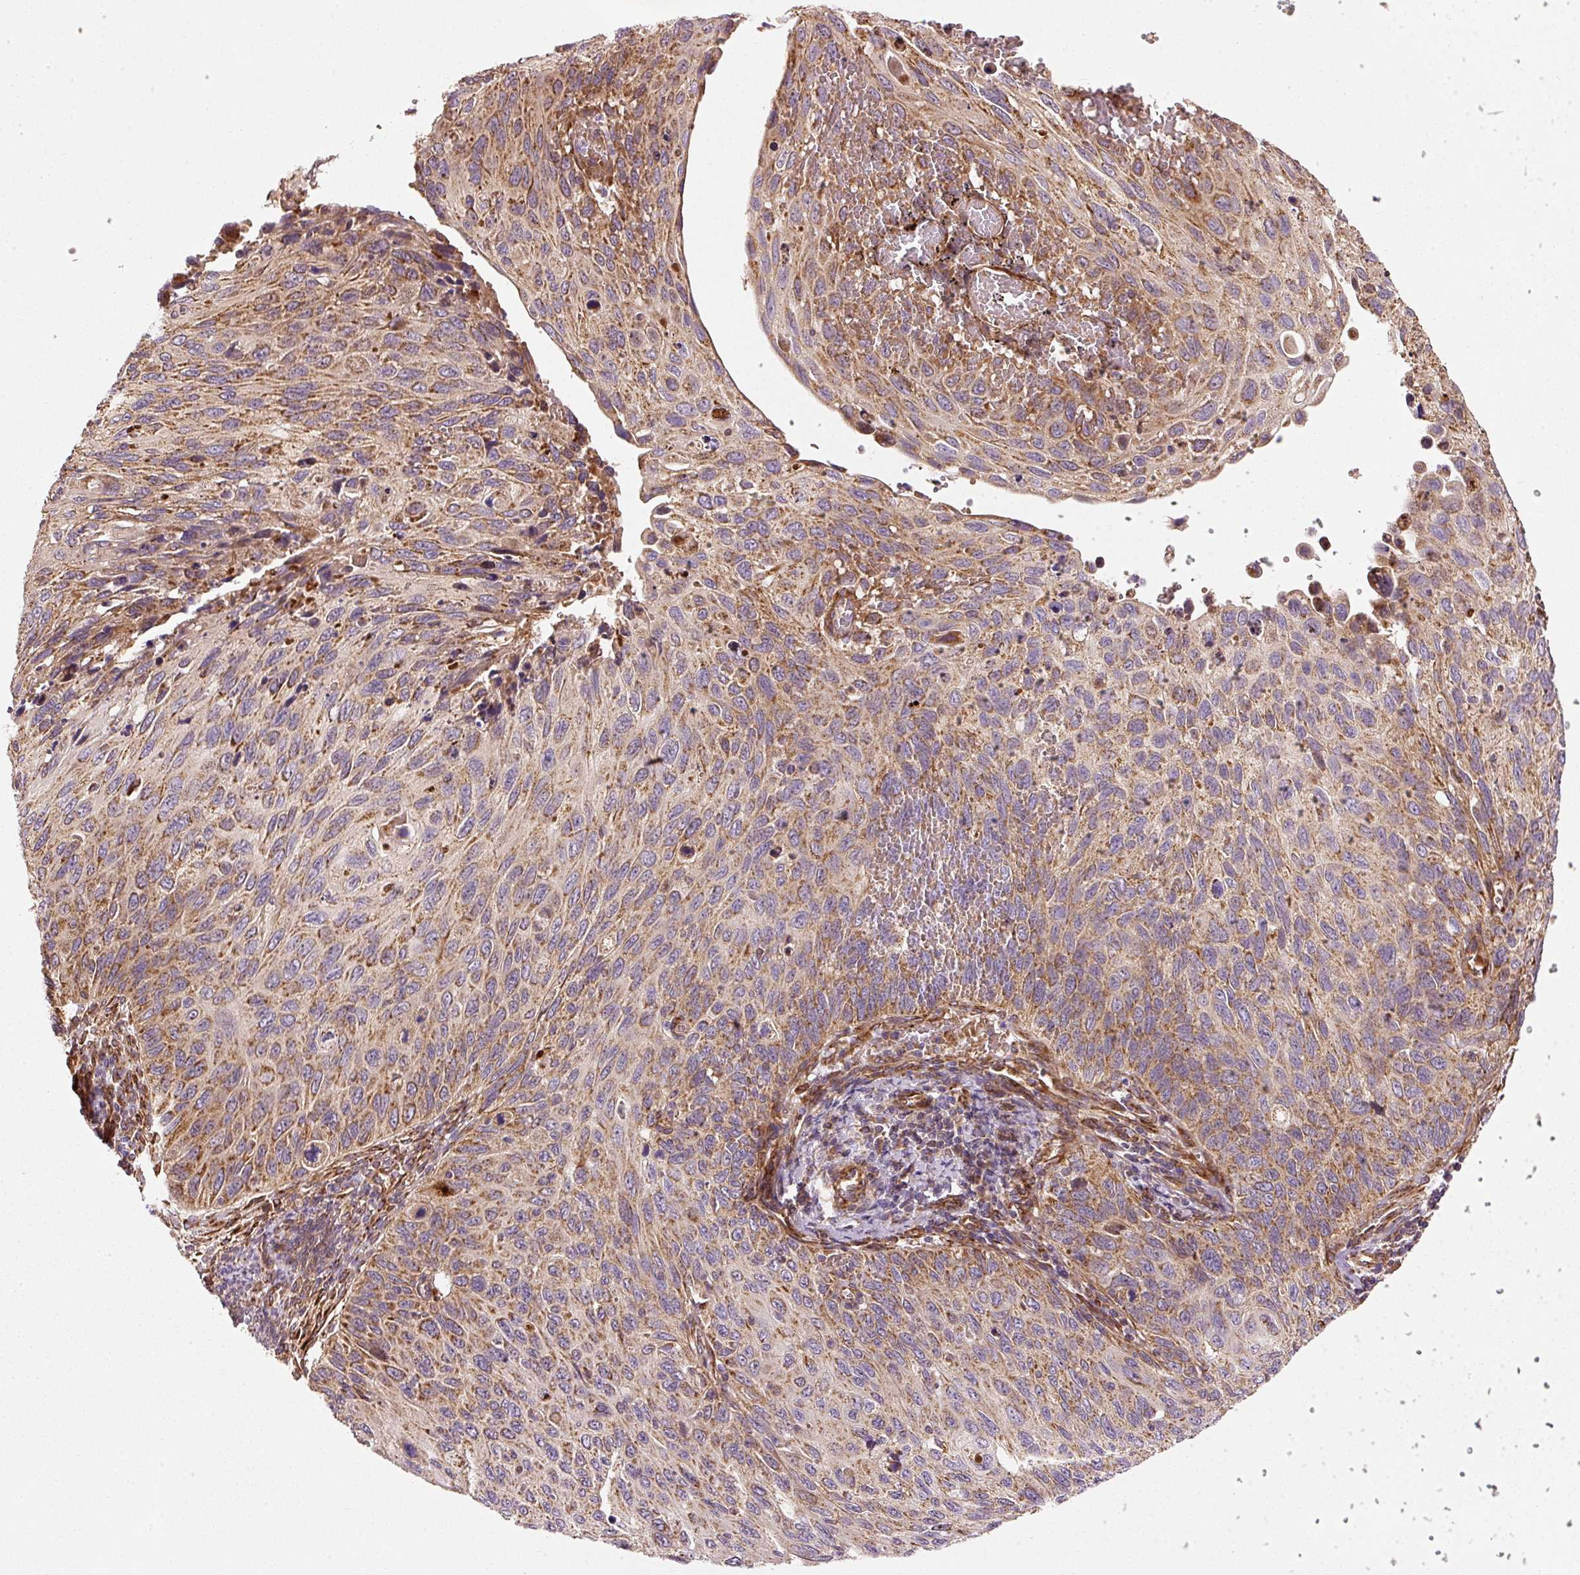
{"staining": {"intensity": "moderate", "quantity": ">75%", "location": "cytoplasmic/membranous"}, "tissue": "cervical cancer", "cell_type": "Tumor cells", "image_type": "cancer", "snomed": [{"axis": "morphology", "description": "Squamous cell carcinoma, NOS"}, {"axis": "topography", "description": "Cervix"}], "caption": "A medium amount of moderate cytoplasmic/membranous positivity is present in about >75% of tumor cells in cervical cancer (squamous cell carcinoma) tissue.", "gene": "ISCU", "patient": {"sex": "female", "age": 70}}